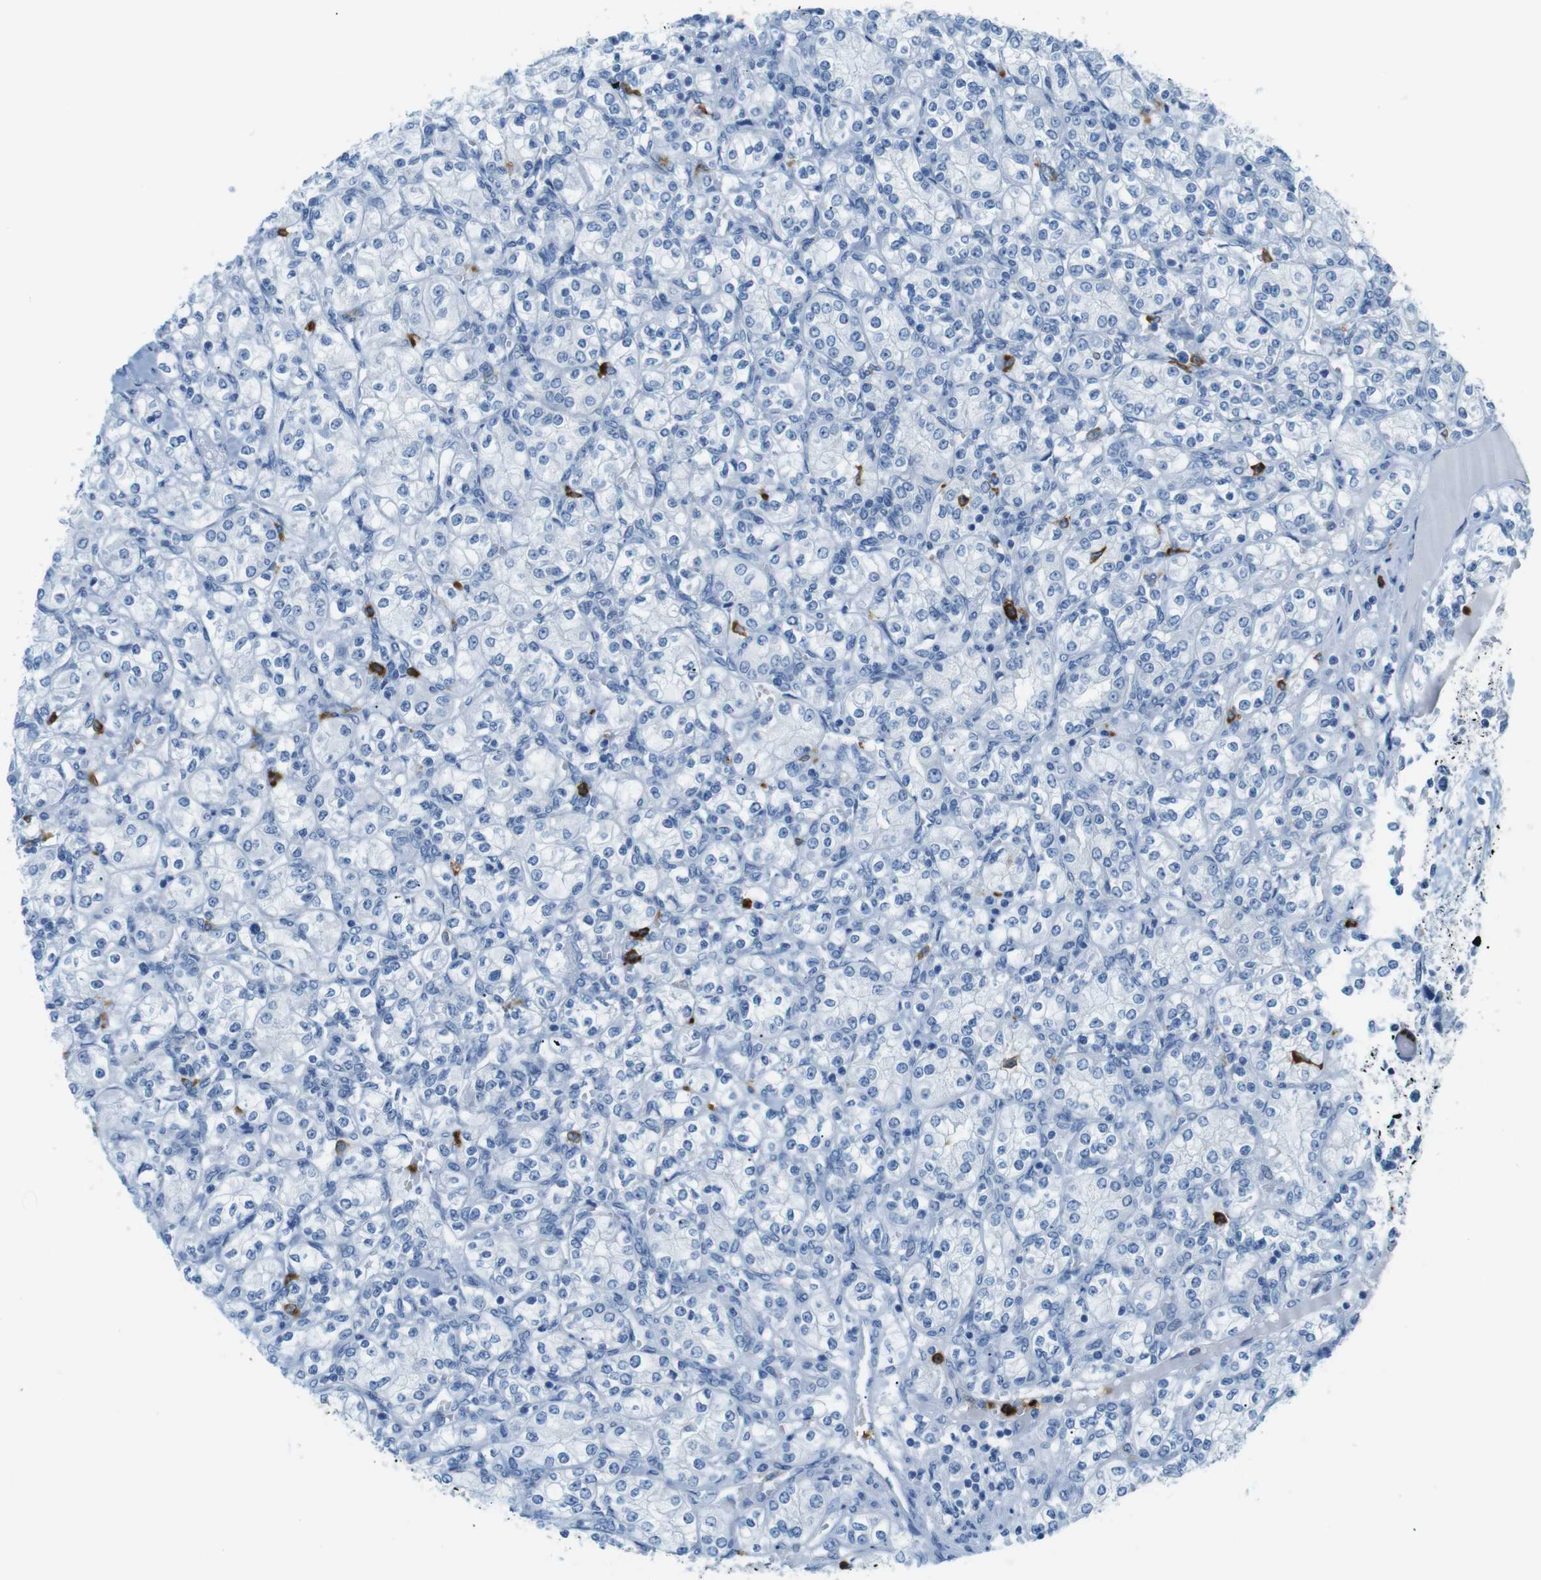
{"staining": {"intensity": "negative", "quantity": "none", "location": "none"}, "tissue": "renal cancer", "cell_type": "Tumor cells", "image_type": "cancer", "snomed": [{"axis": "morphology", "description": "Adenocarcinoma, NOS"}, {"axis": "topography", "description": "Kidney"}], "caption": "A high-resolution image shows IHC staining of adenocarcinoma (renal), which shows no significant staining in tumor cells.", "gene": "MCEMP1", "patient": {"sex": "male", "age": 77}}